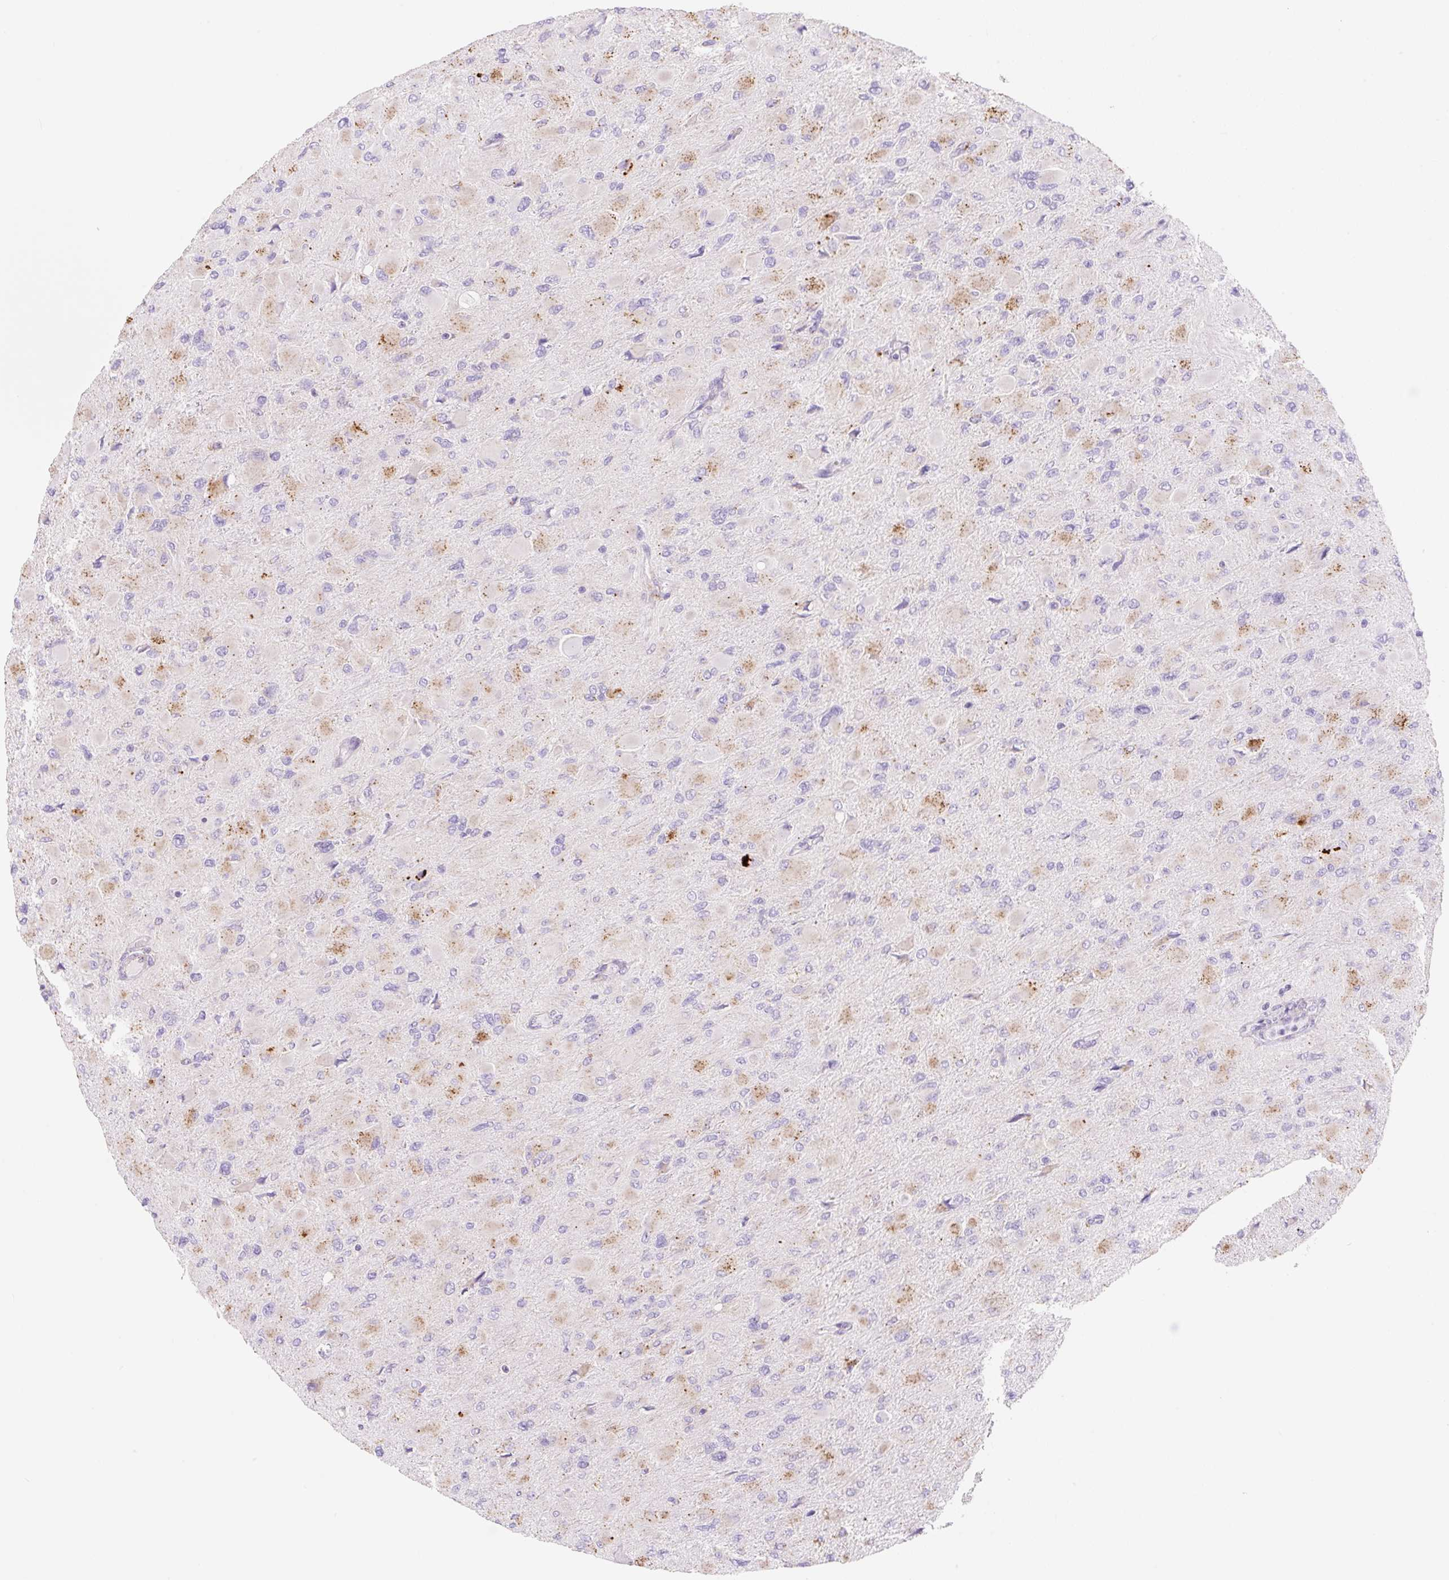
{"staining": {"intensity": "moderate", "quantity": "<25%", "location": "cytoplasmic/membranous"}, "tissue": "glioma", "cell_type": "Tumor cells", "image_type": "cancer", "snomed": [{"axis": "morphology", "description": "Glioma, malignant, High grade"}, {"axis": "topography", "description": "Cerebral cortex"}], "caption": "Immunohistochemical staining of human high-grade glioma (malignant) shows moderate cytoplasmic/membranous protein expression in approximately <25% of tumor cells. Nuclei are stained in blue.", "gene": "CLEC3A", "patient": {"sex": "female", "age": 36}}